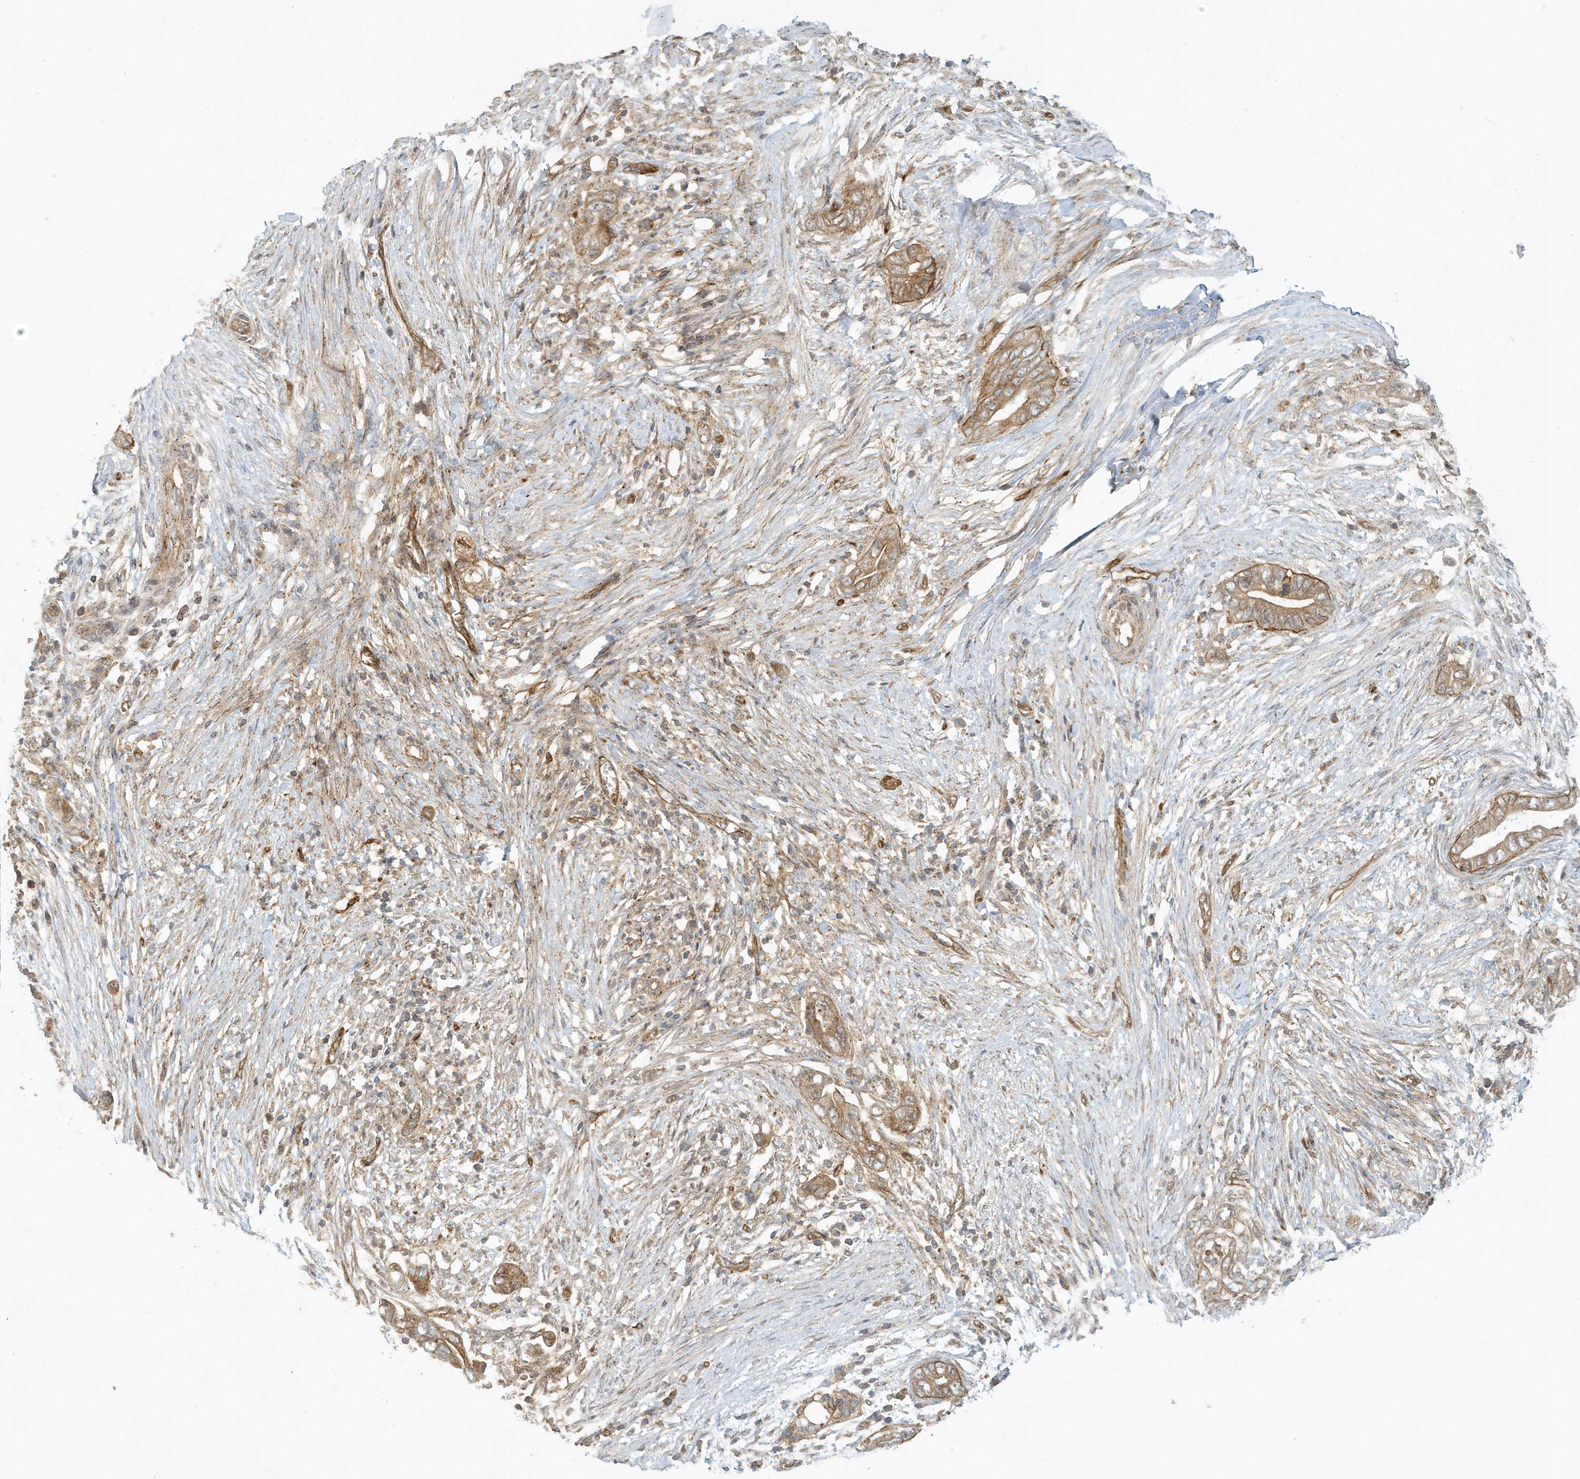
{"staining": {"intensity": "moderate", "quantity": ">75%", "location": "cytoplasmic/membranous"}, "tissue": "pancreatic cancer", "cell_type": "Tumor cells", "image_type": "cancer", "snomed": [{"axis": "morphology", "description": "Adenocarcinoma, NOS"}, {"axis": "topography", "description": "Pancreas"}], "caption": "Protein expression analysis of human pancreatic adenocarcinoma reveals moderate cytoplasmic/membranous staining in about >75% of tumor cells.", "gene": "FYCO1", "patient": {"sex": "male", "age": 75}}